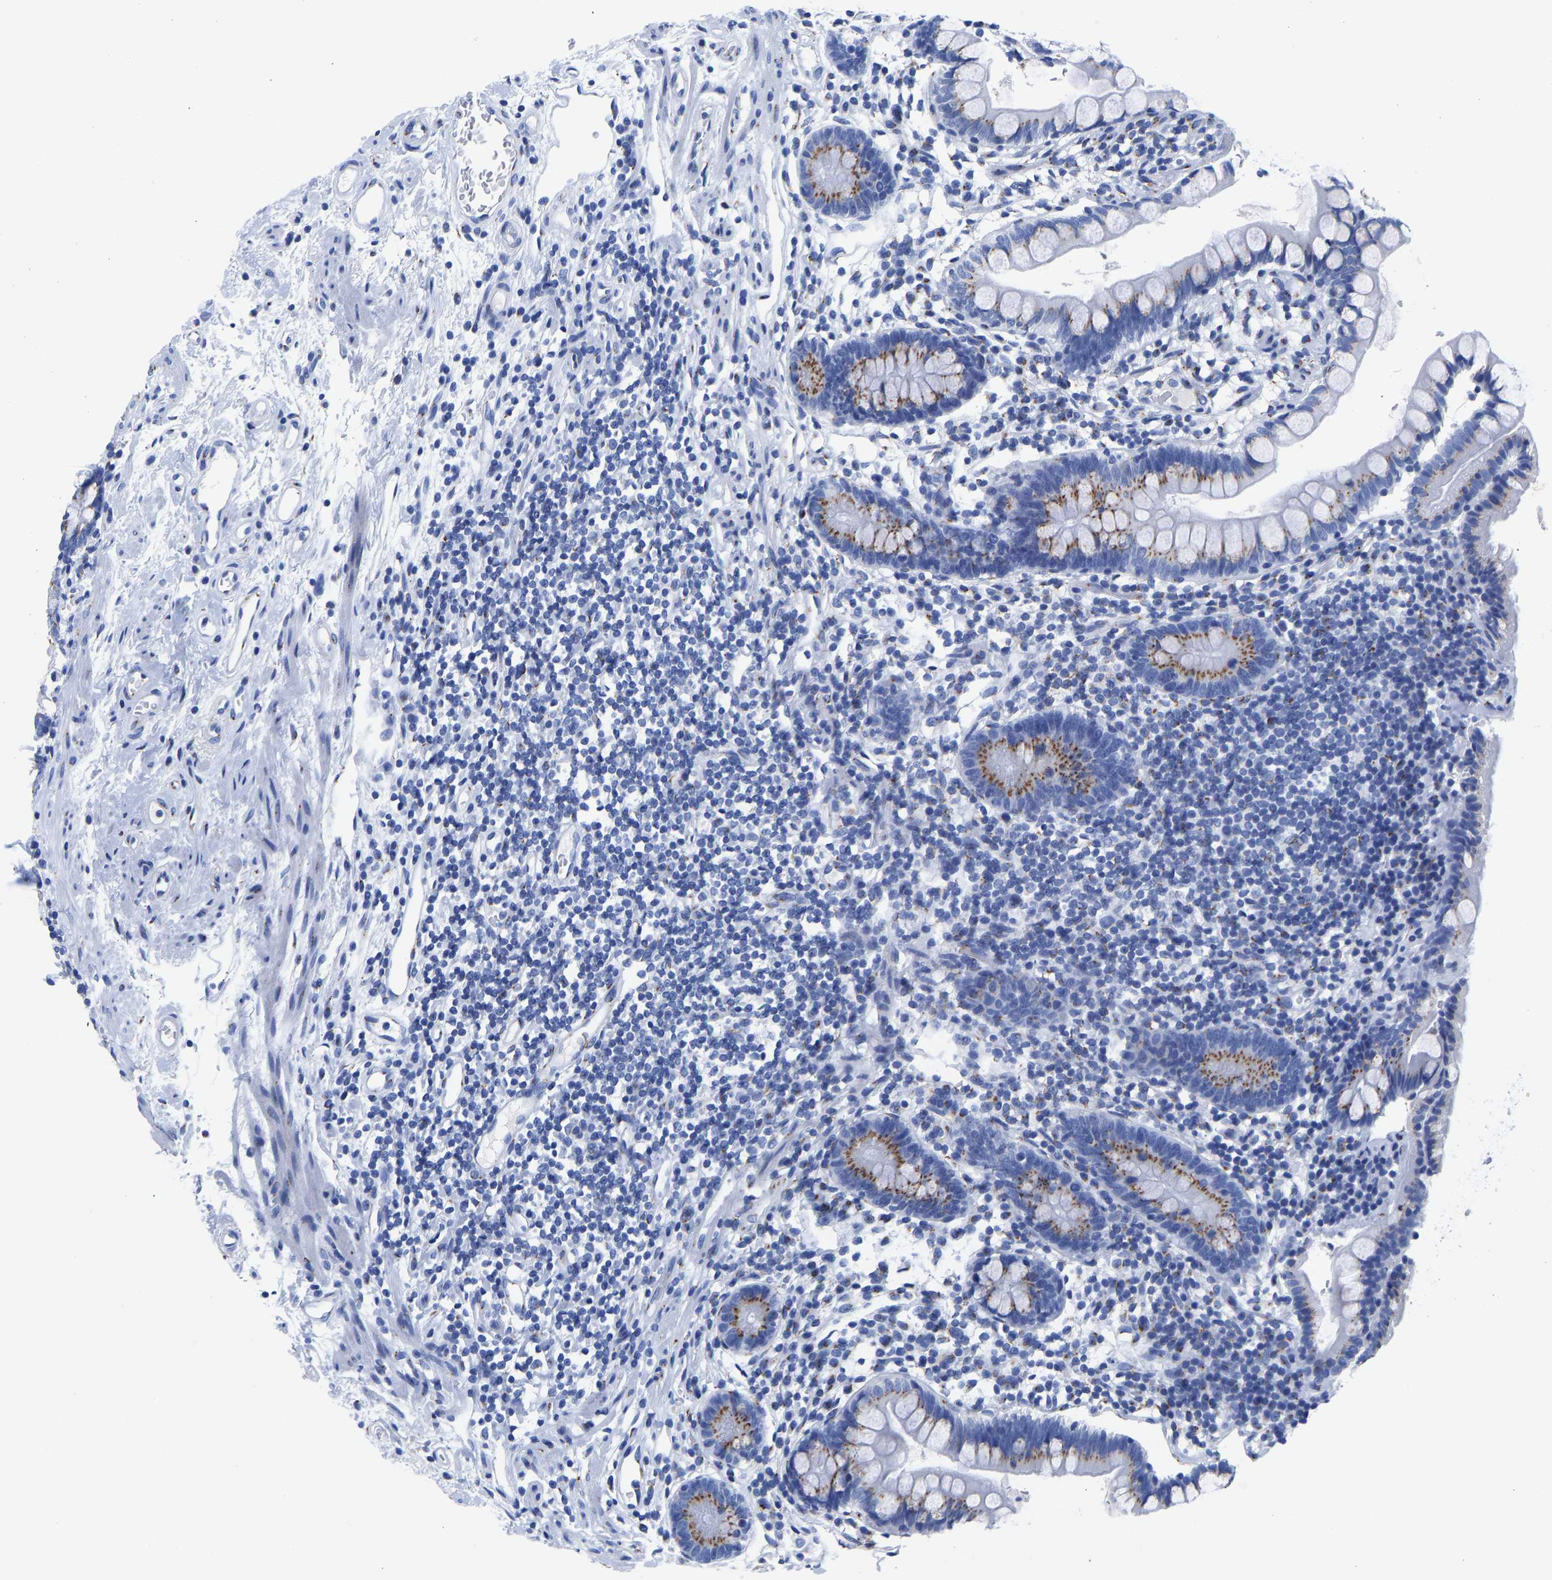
{"staining": {"intensity": "moderate", "quantity": "25%-75%", "location": "cytoplasmic/membranous"}, "tissue": "small intestine", "cell_type": "Glandular cells", "image_type": "normal", "snomed": [{"axis": "morphology", "description": "Normal tissue, NOS"}, {"axis": "topography", "description": "Small intestine"}], "caption": "Immunohistochemical staining of normal human small intestine exhibits medium levels of moderate cytoplasmic/membranous staining in approximately 25%-75% of glandular cells. (Stains: DAB (3,3'-diaminobenzidine) in brown, nuclei in blue, Microscopy: brightfield microscopy at high magnification).", "gene": "TMEM87A", "patient": {"sex": "female", "age": 84}}